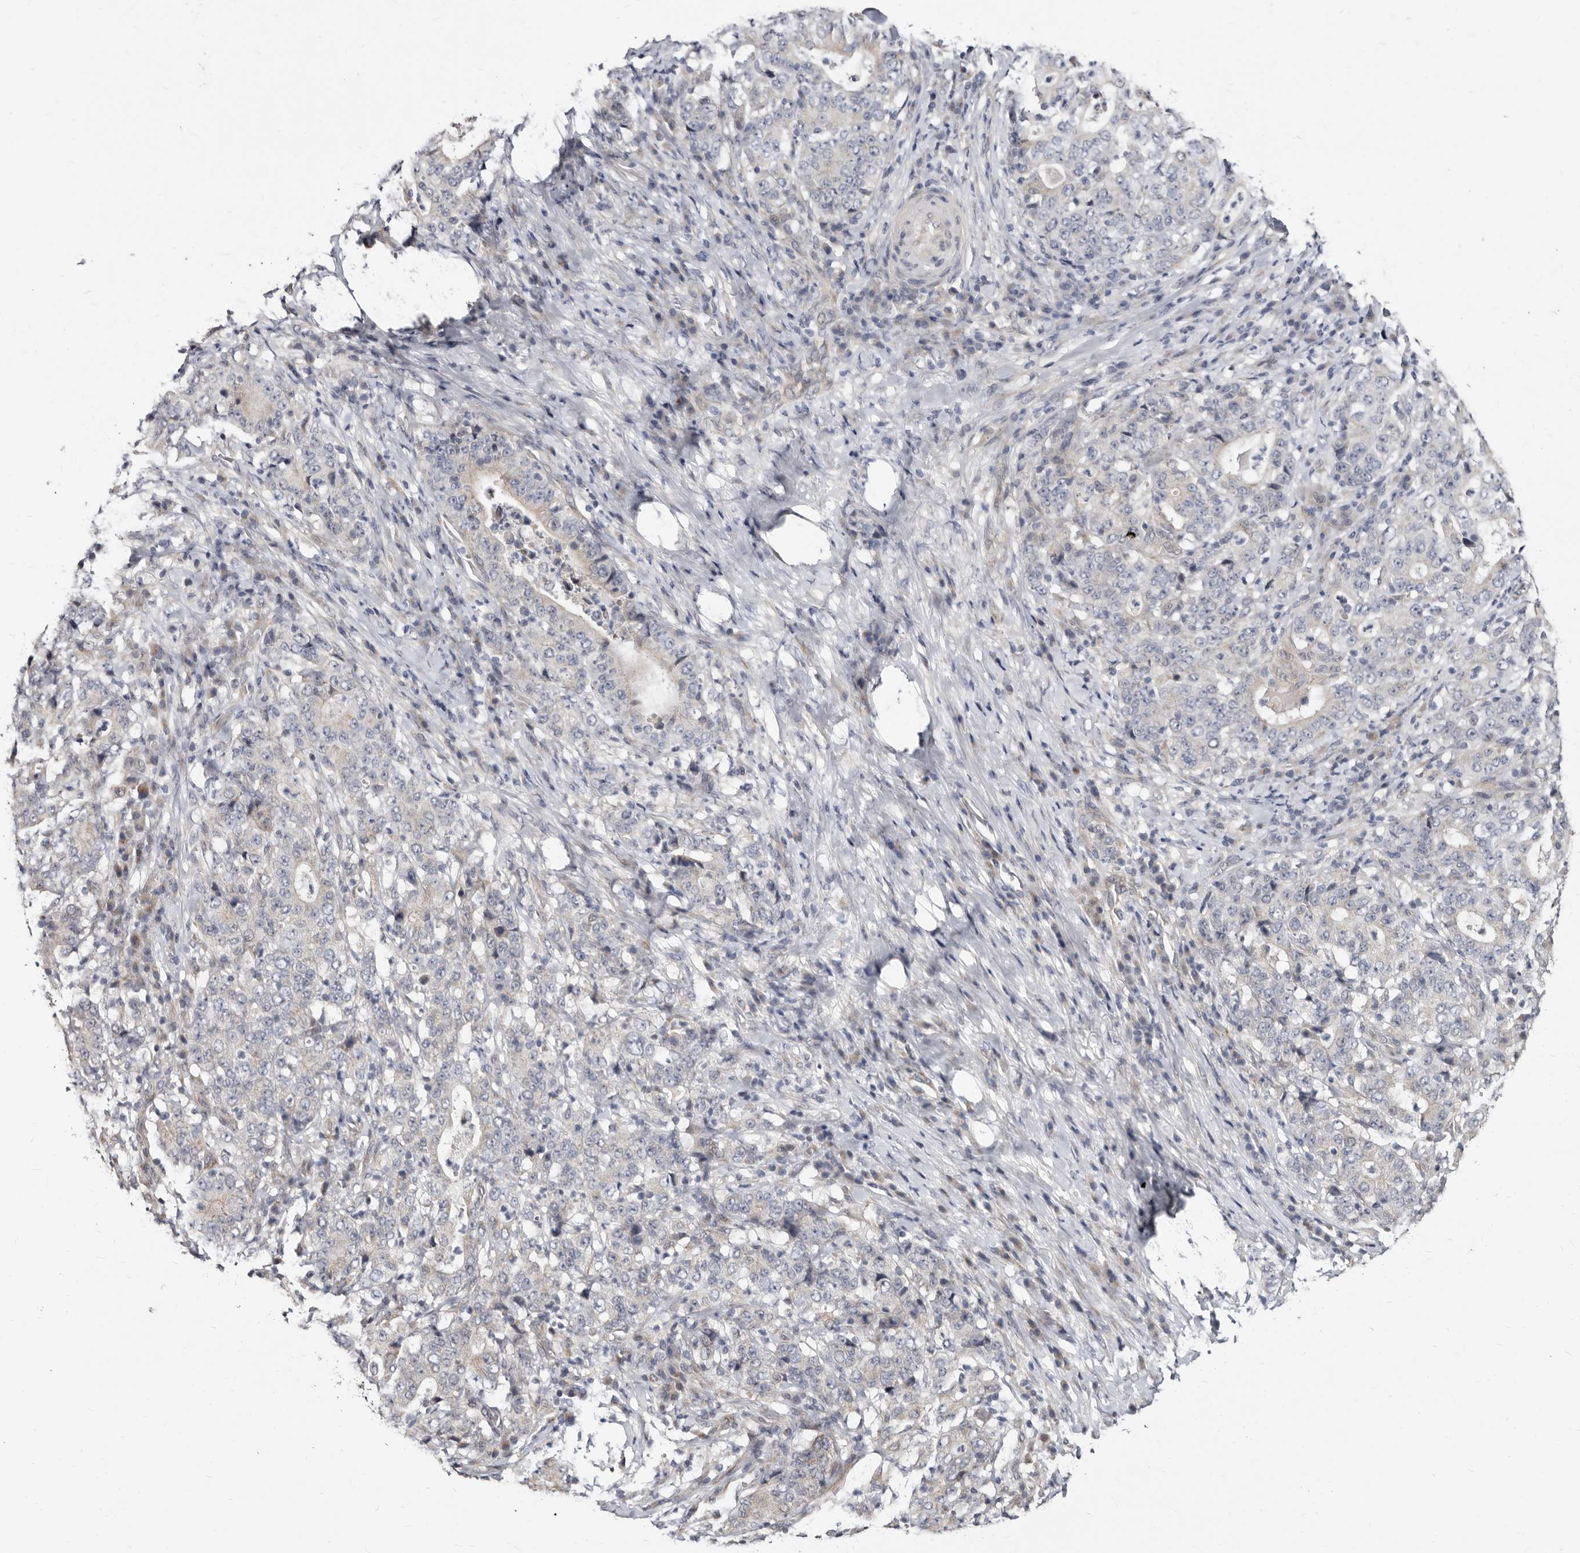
{"staining": {"intensity": "negative", "quantity": "none", "location": "none"}, "tissue": "stomach cancer", "cell_type": "Tumor cells", "image_type": "cancer", "snomed": [{"axis": "morphology", "description": "Normal tissue, NOS"}, {"axis": "morphology", "description": "Adenocarcinoma, NOS"}, {"axis": "topography", "description": "Stomach, upper"}, {"axis": "topography", "description": "Stomach"}], "caption": "An IHC histopathology image of stomach cancer (adenocarcinoma) is shown. There is no staining in tumor cells of stomach cancer (adenocarcinoma). The staining is performed using DAB brown chromogen with nuclei counter-stained in using hematoxylin.", "gene": "KLHL4", "patient": {"sex": "male", "age": 59}}